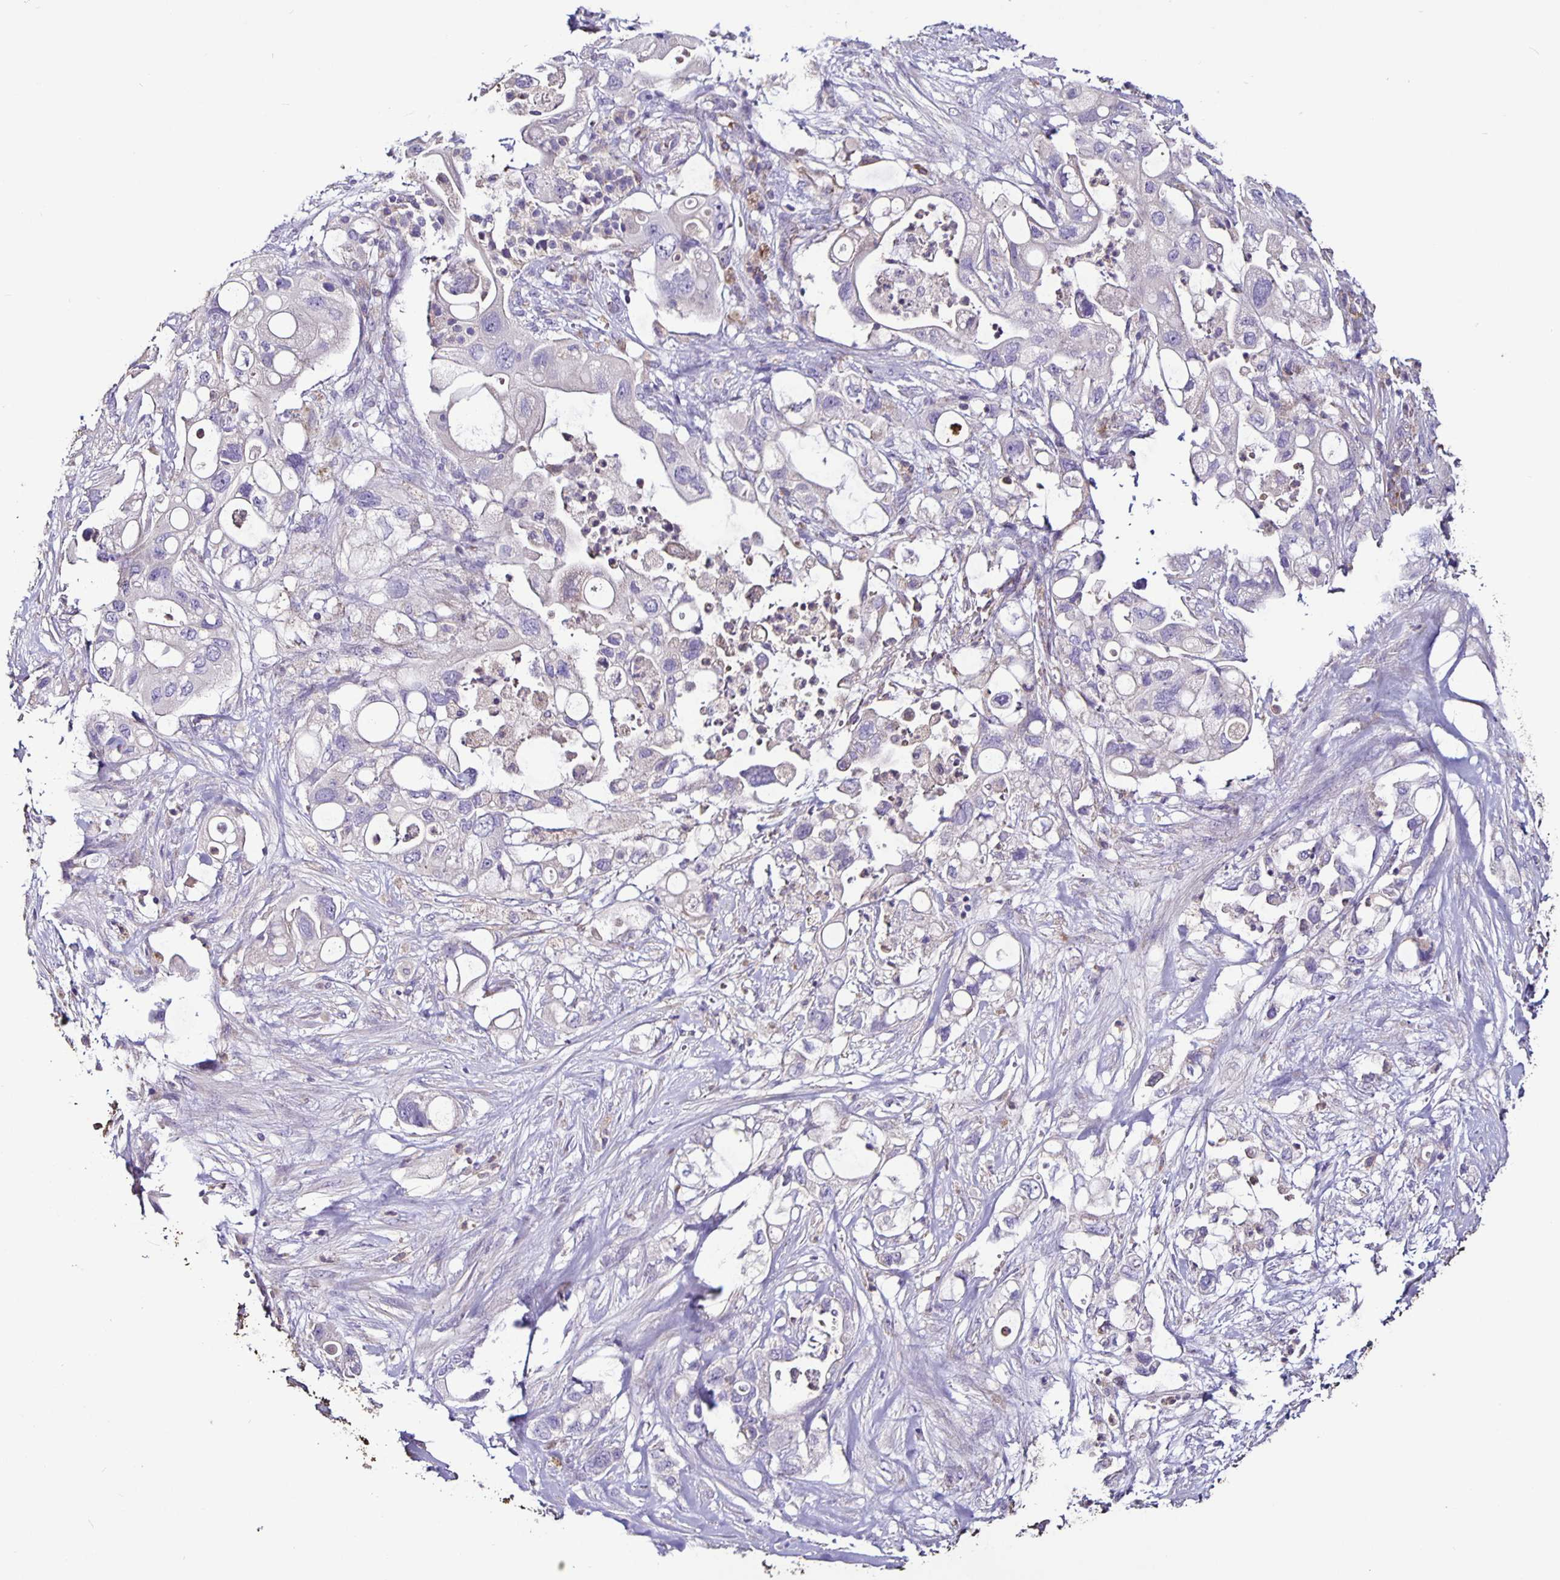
{"staining": {"intensity": "negative", "quantity": "none", "location": "none"}, "tissue": "pancreatic cancer", "cell_type": "Tumor cells", "image_type": "cancer", "snomed": [{"axis": "morphology", "description": "Adenocarcinoma, NOS"}, {"axis": "topography", "description": "Pancreas"}], "caption": "An IHC histopathology image of pancreatic cancer is shown. There is no staining in tumor cells of pancreatic cancer.", "gene": "FCER1A", "patient": {"sex": "female", "age": 72}}